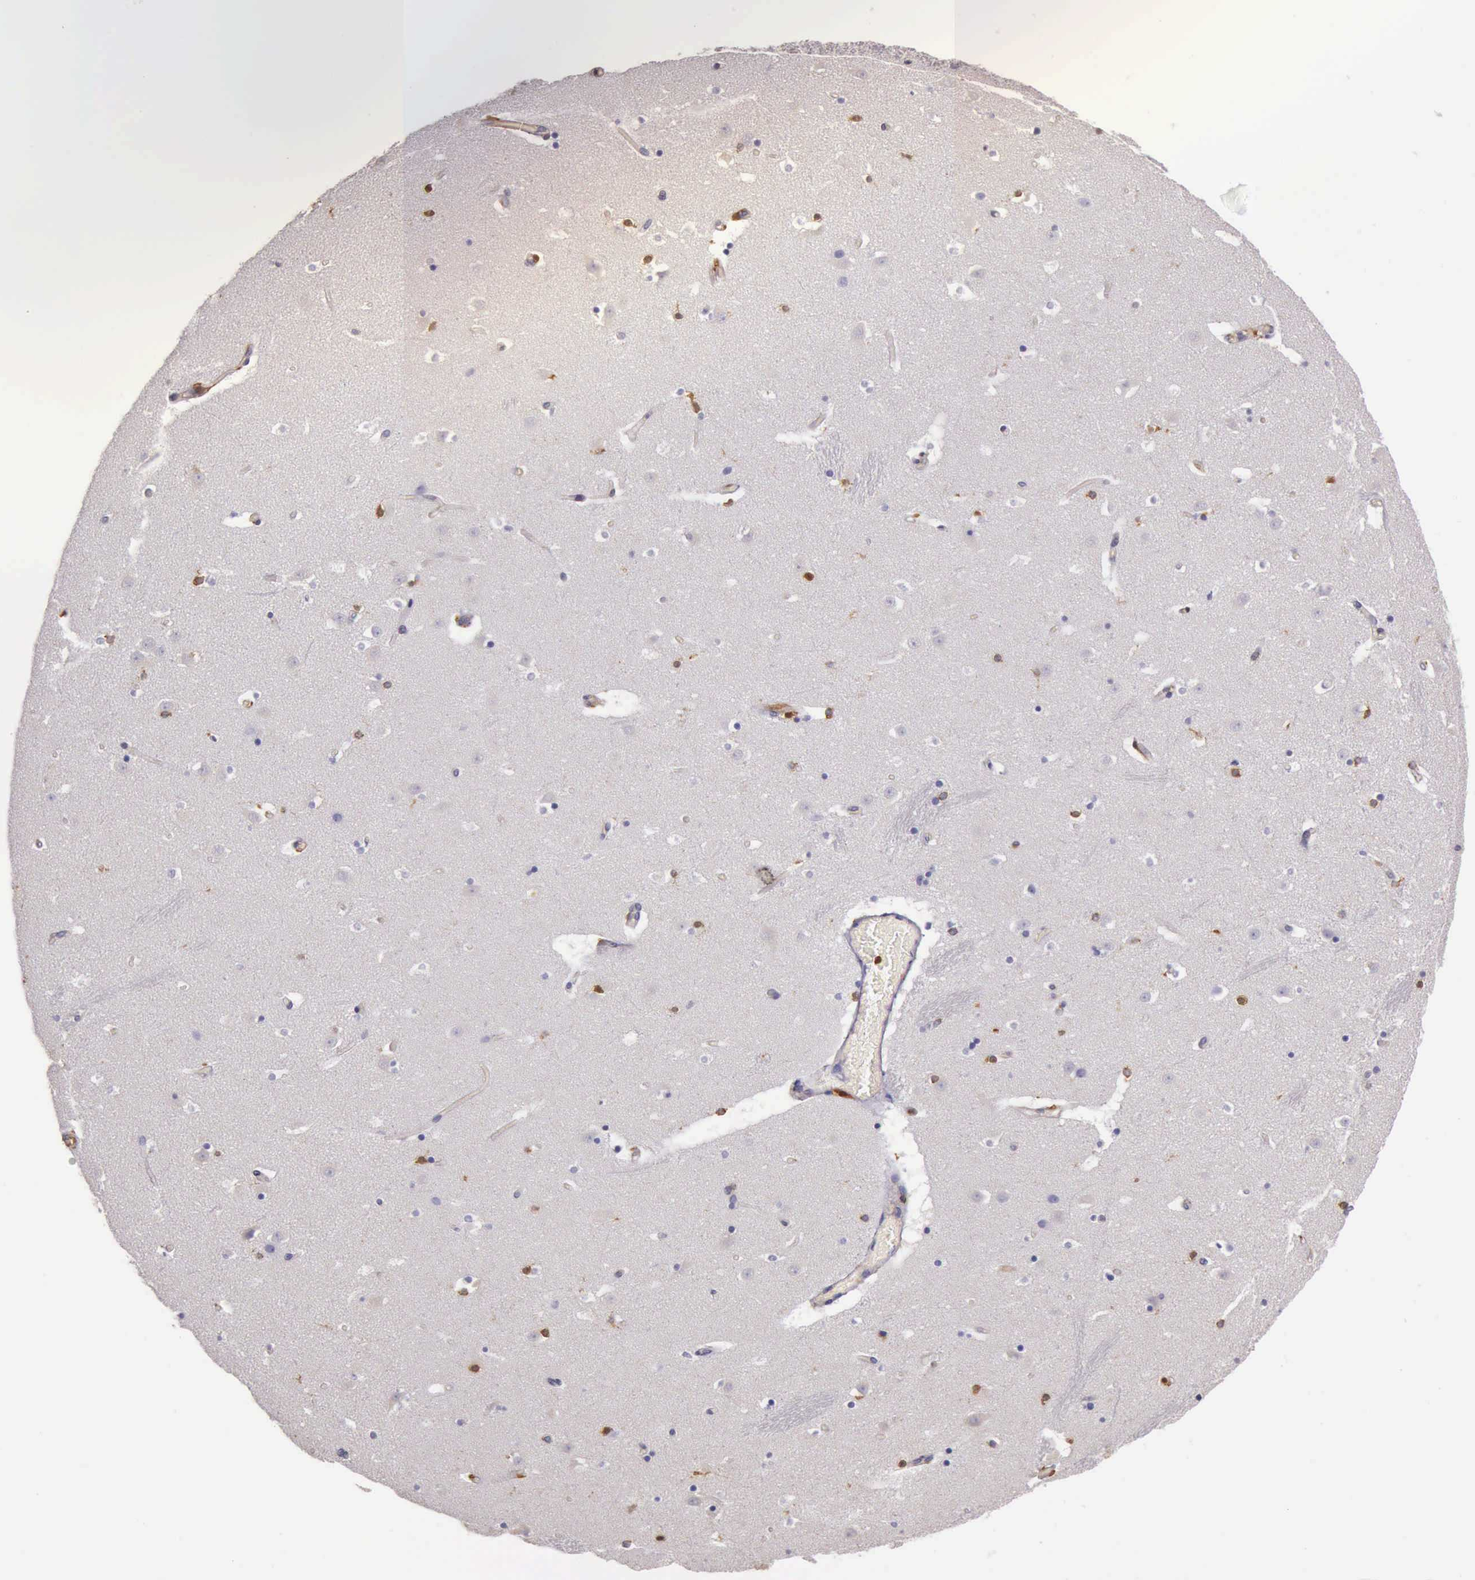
{"staining": {"intensity": "negative", "quantity": "none", "location": "none"}, "tissue": "caudate", "cell_type": "Glial cells", "image_type": "normal", "snomed": [{"axis": "morphology", "description": "Normal tissue, NOS"}, {"axis": "topography", "description": "Lateral ventricle wall"}], "caption": "IHC of normal human caudate displays no positivity in glial cells.", "gene": "ARHGAP4", "patient": {"sex": "male", "age": 45}}